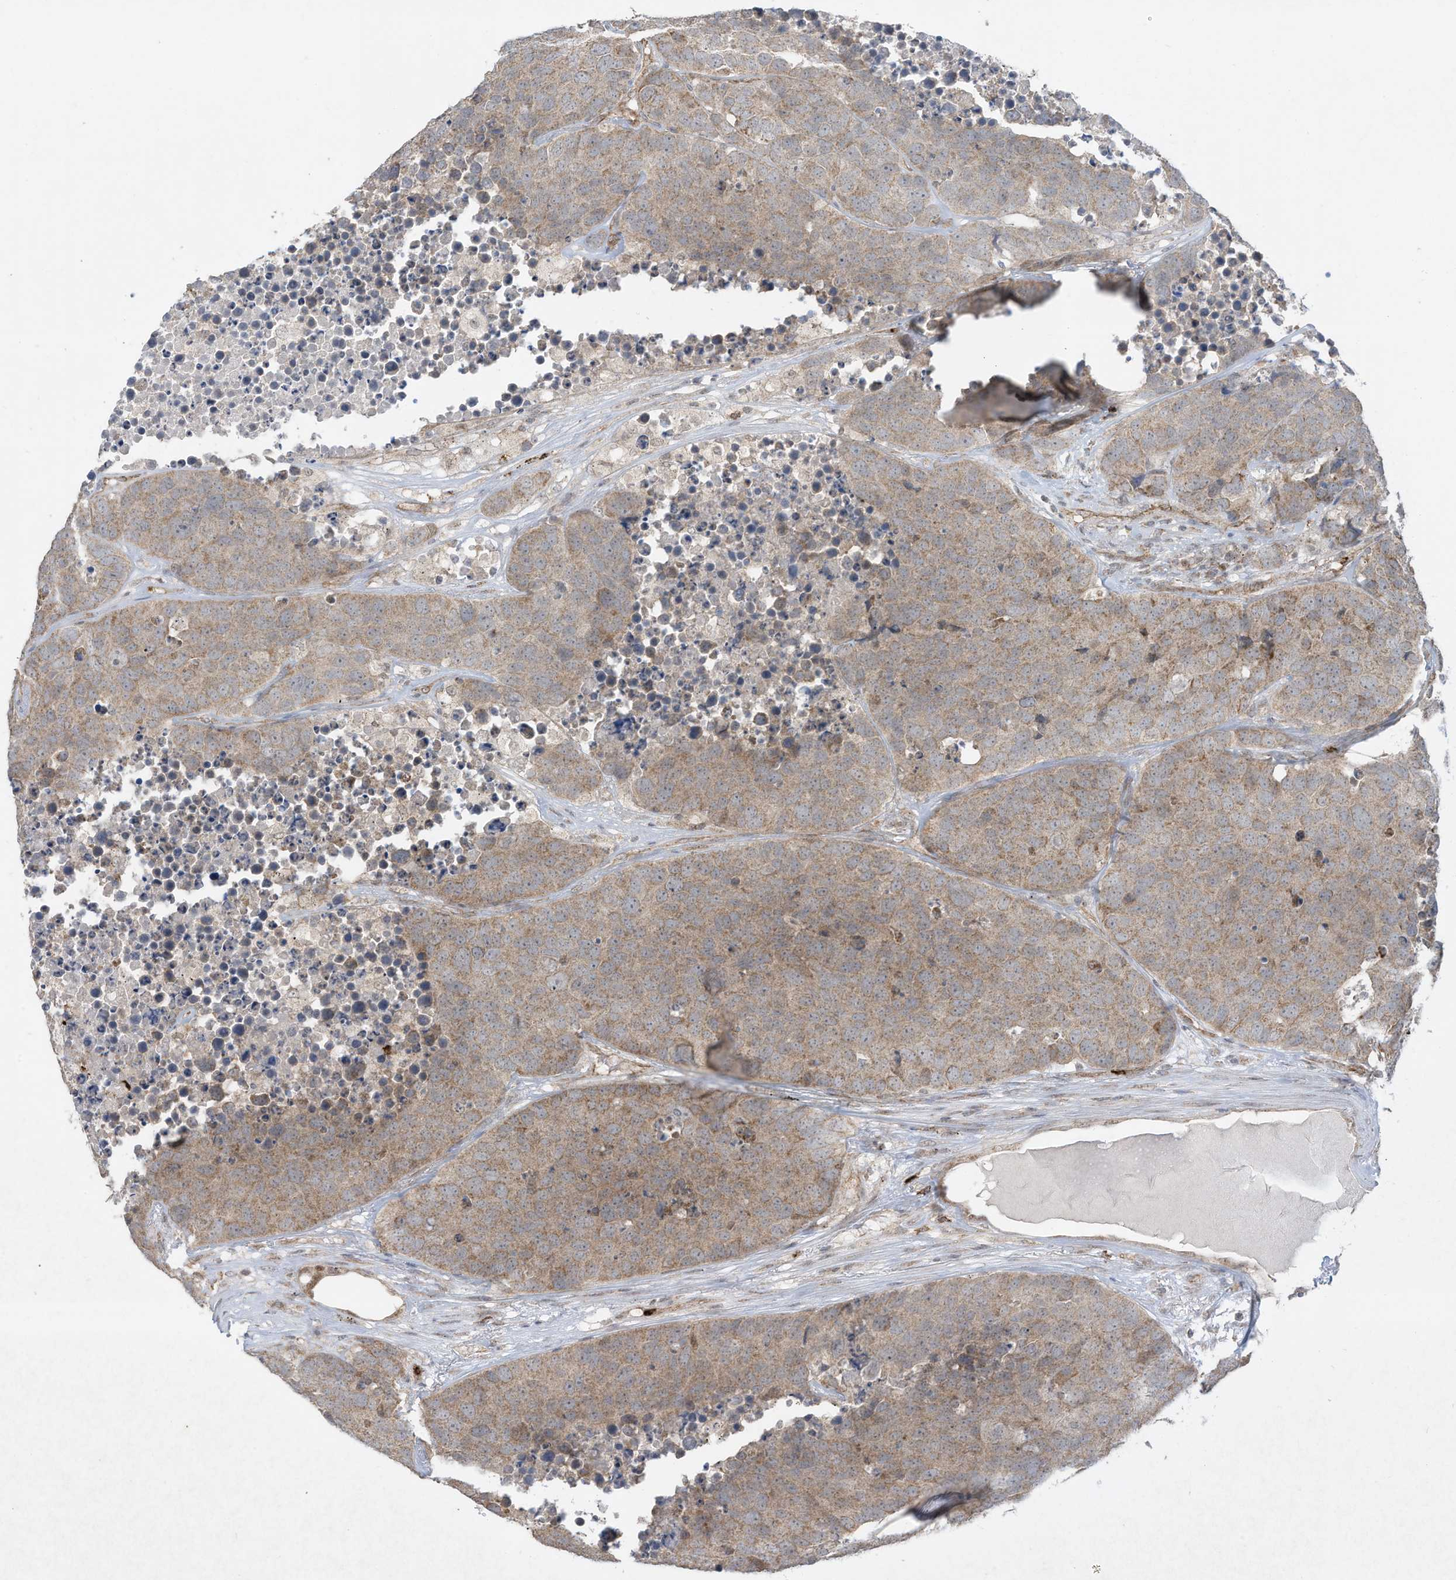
{"staining": {"intensity": "moderate", "quantity": ">75%", "location": "cytoplasmic/membranous"}, "tissue": "carcinoid", "cell_type": "Tumor cells", "image_type": "cancer", "snomed": [{"axis": "morphology", "description": "Carcinoid, malignant, NOS"}, {"axis": "topography", "description": "Lung"}], "caption": "Protein expression analysis of carcinoid demonstrates moderate cytoplasmic/membranous positivity in about >75% of tumor cells.", "gene": "CHRNA4", "patient": {"sex": "male", "age": 60}}